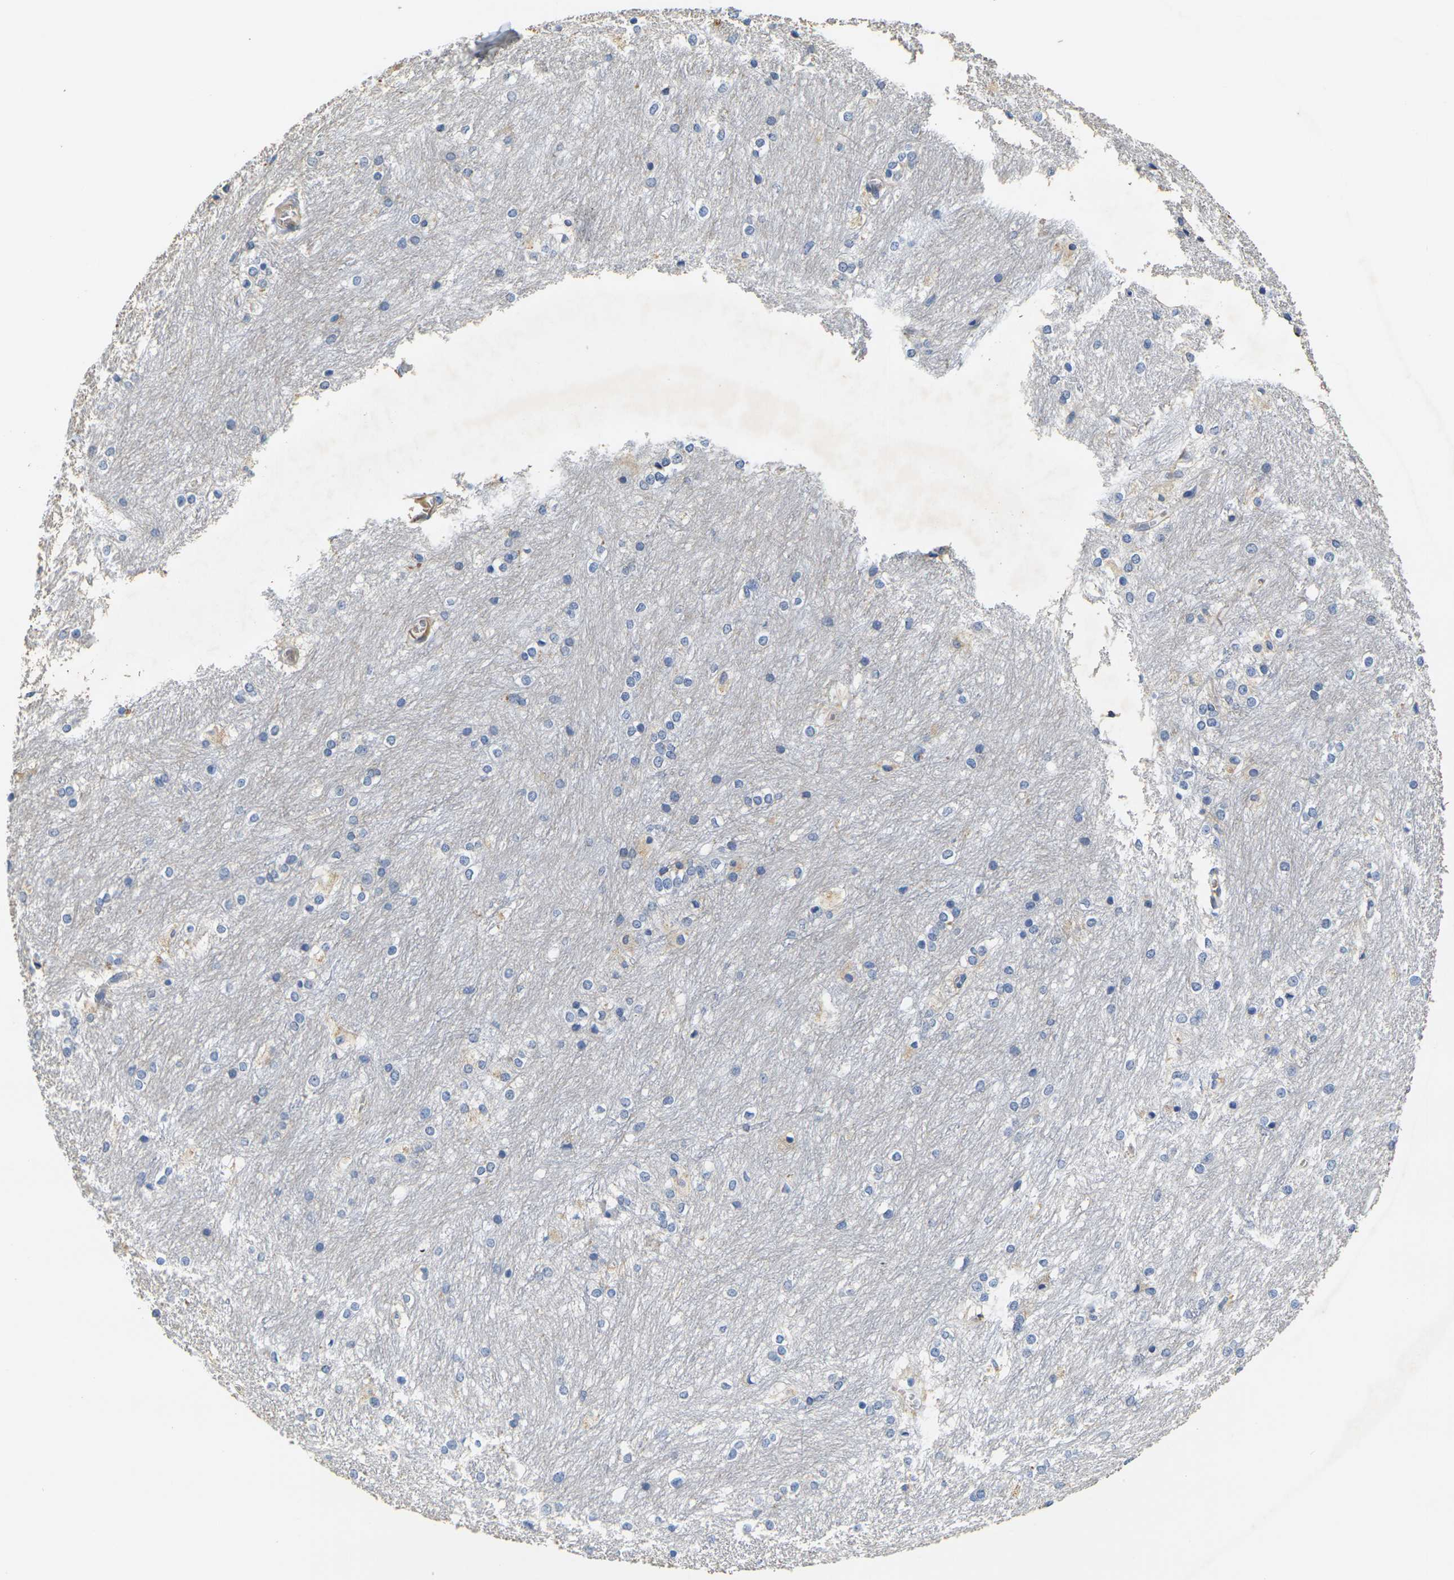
{"staining": {"intensity": "moderate", "quantity": "<25%", "location": "cytoplasmic/membranous"}, "tissue": "caudate", "cell_type": "Glial cells", "image_type": "normal", "snomed": [{"axis": "morphology", "description": "Normal tissue, NOS"}, {"axis": "topography", "description": "Lateral ventricle wall"}], "caption": "DAB immunohistochemical staining of unremarkable human caudate shows moderate cytoplasmic/membranous protein positivity in approximately <25% of glial cells.", "gene": "NOCT", "patient": {"sex": "female", "age": 19}}